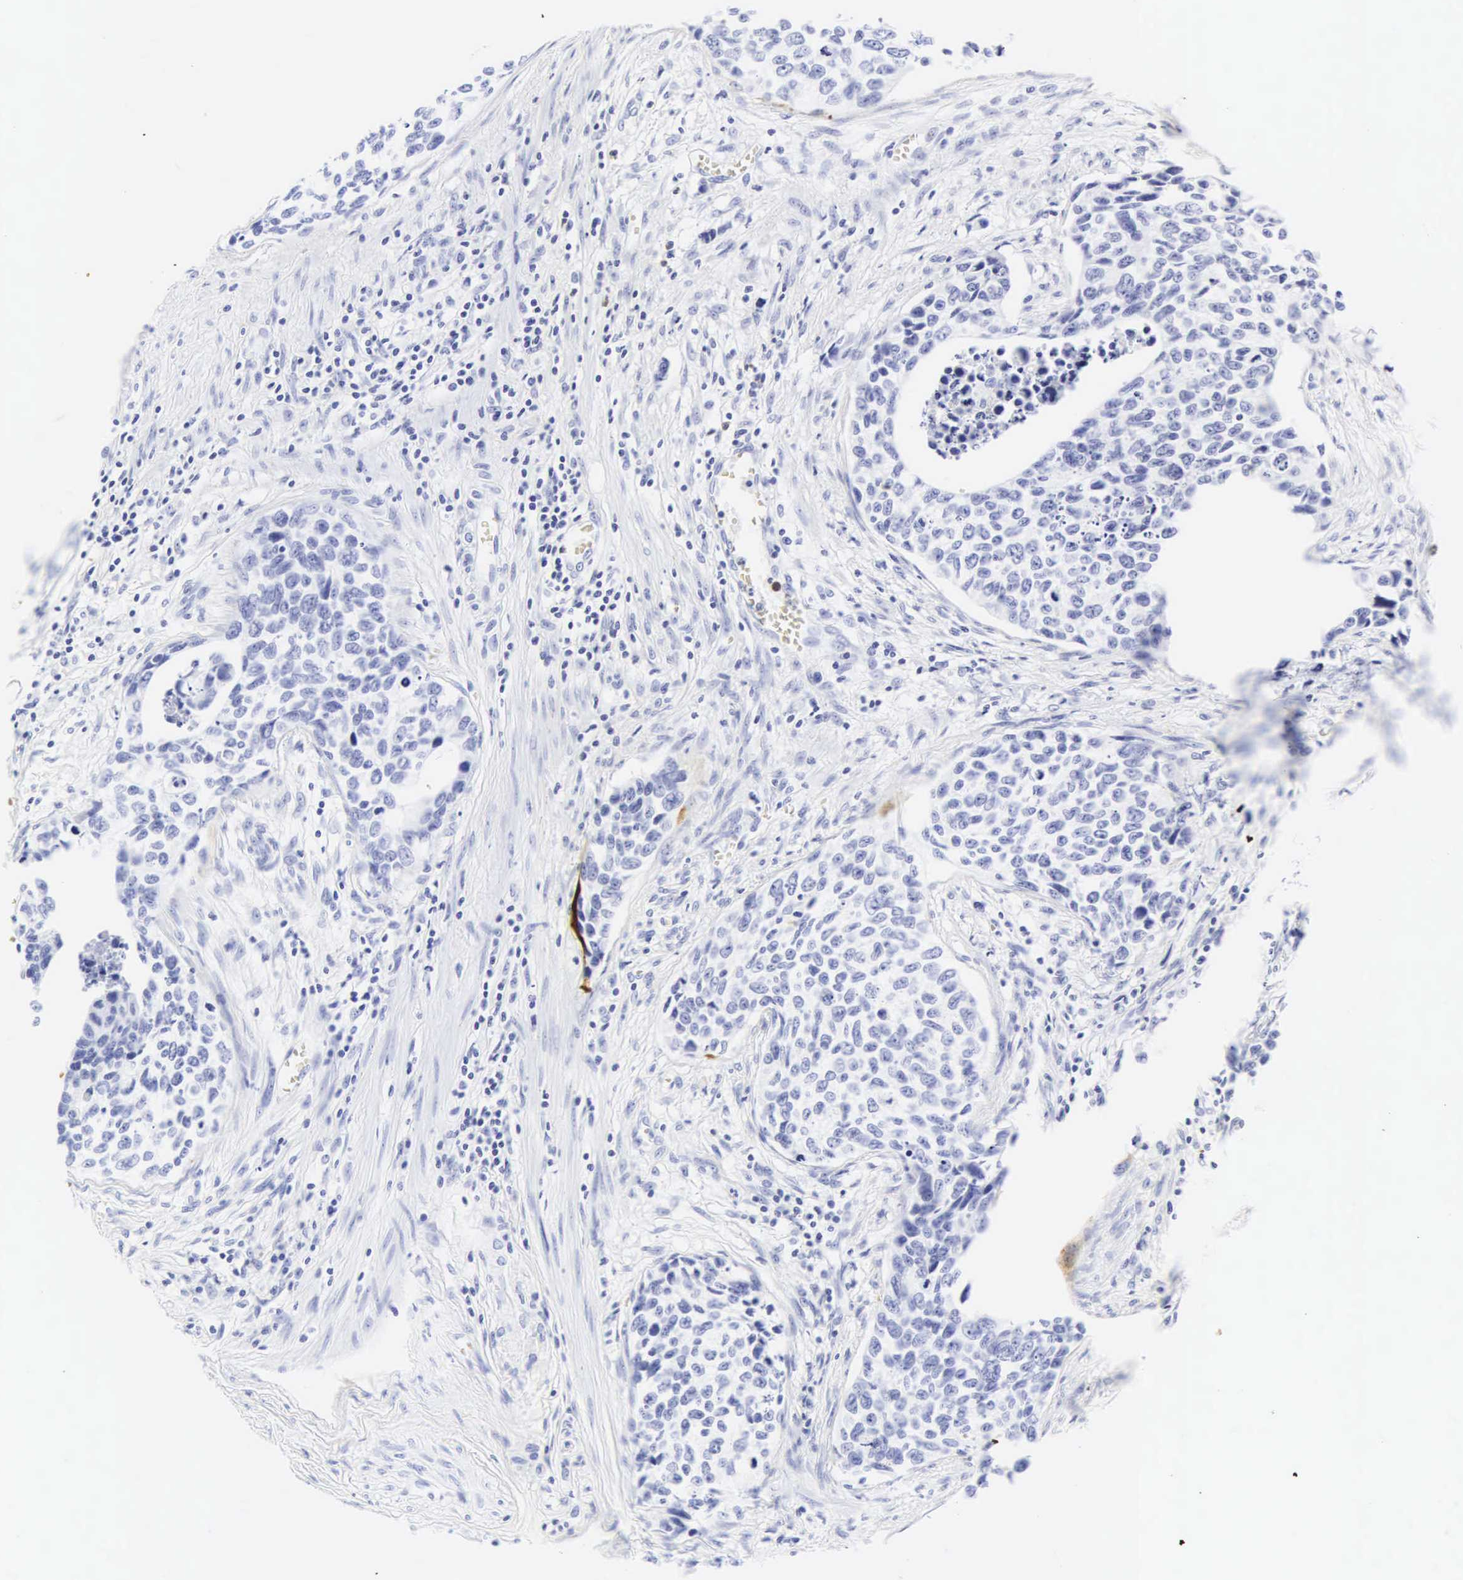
{"staining": {"intensity": "negative", "quantity": "none", "location": "none"}, "tissue": "urothelial cancer", "cell_type": "Tumor cells", "image_type": "cancer", "snomed": [{"axis": "morphology", "description": "Urothelial carcinoma, High grade"}, {"axis": "topography", "description": "Urinary bladder"}], "caption": "The histopathology image reveals no significant expression in tumor cells of high-grade urothelial carcinoma.", "gene": "CGB3", "patient": {"sex": "male", "age": 81}}